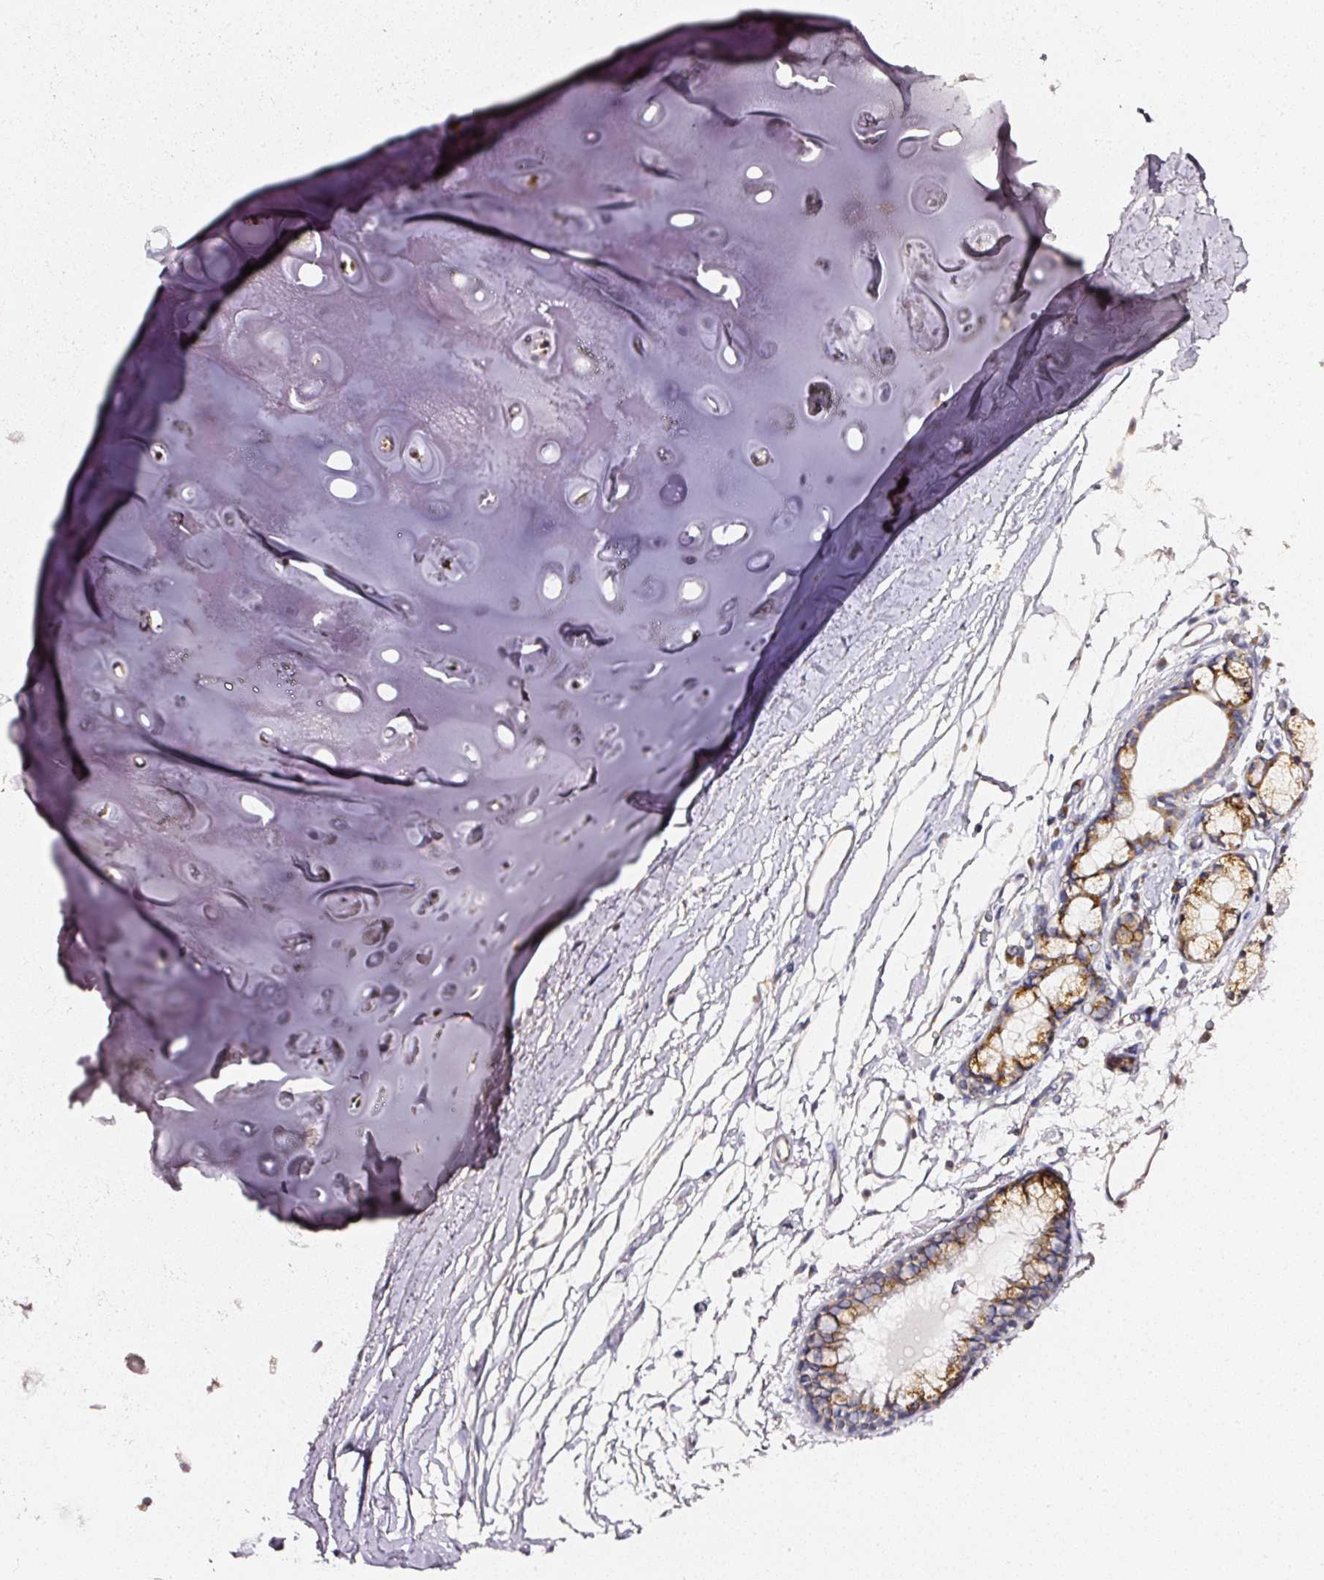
{"staining": {"intensity": "negative", "quantity": "none", "location": "none"}, "tissue": "adipose tissue", "cell_type": "Adipocytes", "image_type": "normal", "snomed": [{"axis": "morphology", "description": "Normal tissue, NOS"}, {"axis": "topography", "description": "Cartilage tissue"}, {"axis": "topography", "description": "Bronchus"}], "caption": "Immunohistochemistry (IHC) of benign adipose tissue exhibits no staining in adipocytes.", "gene": "NTRK1", "patient": {"sex": "female", "age": 72}}